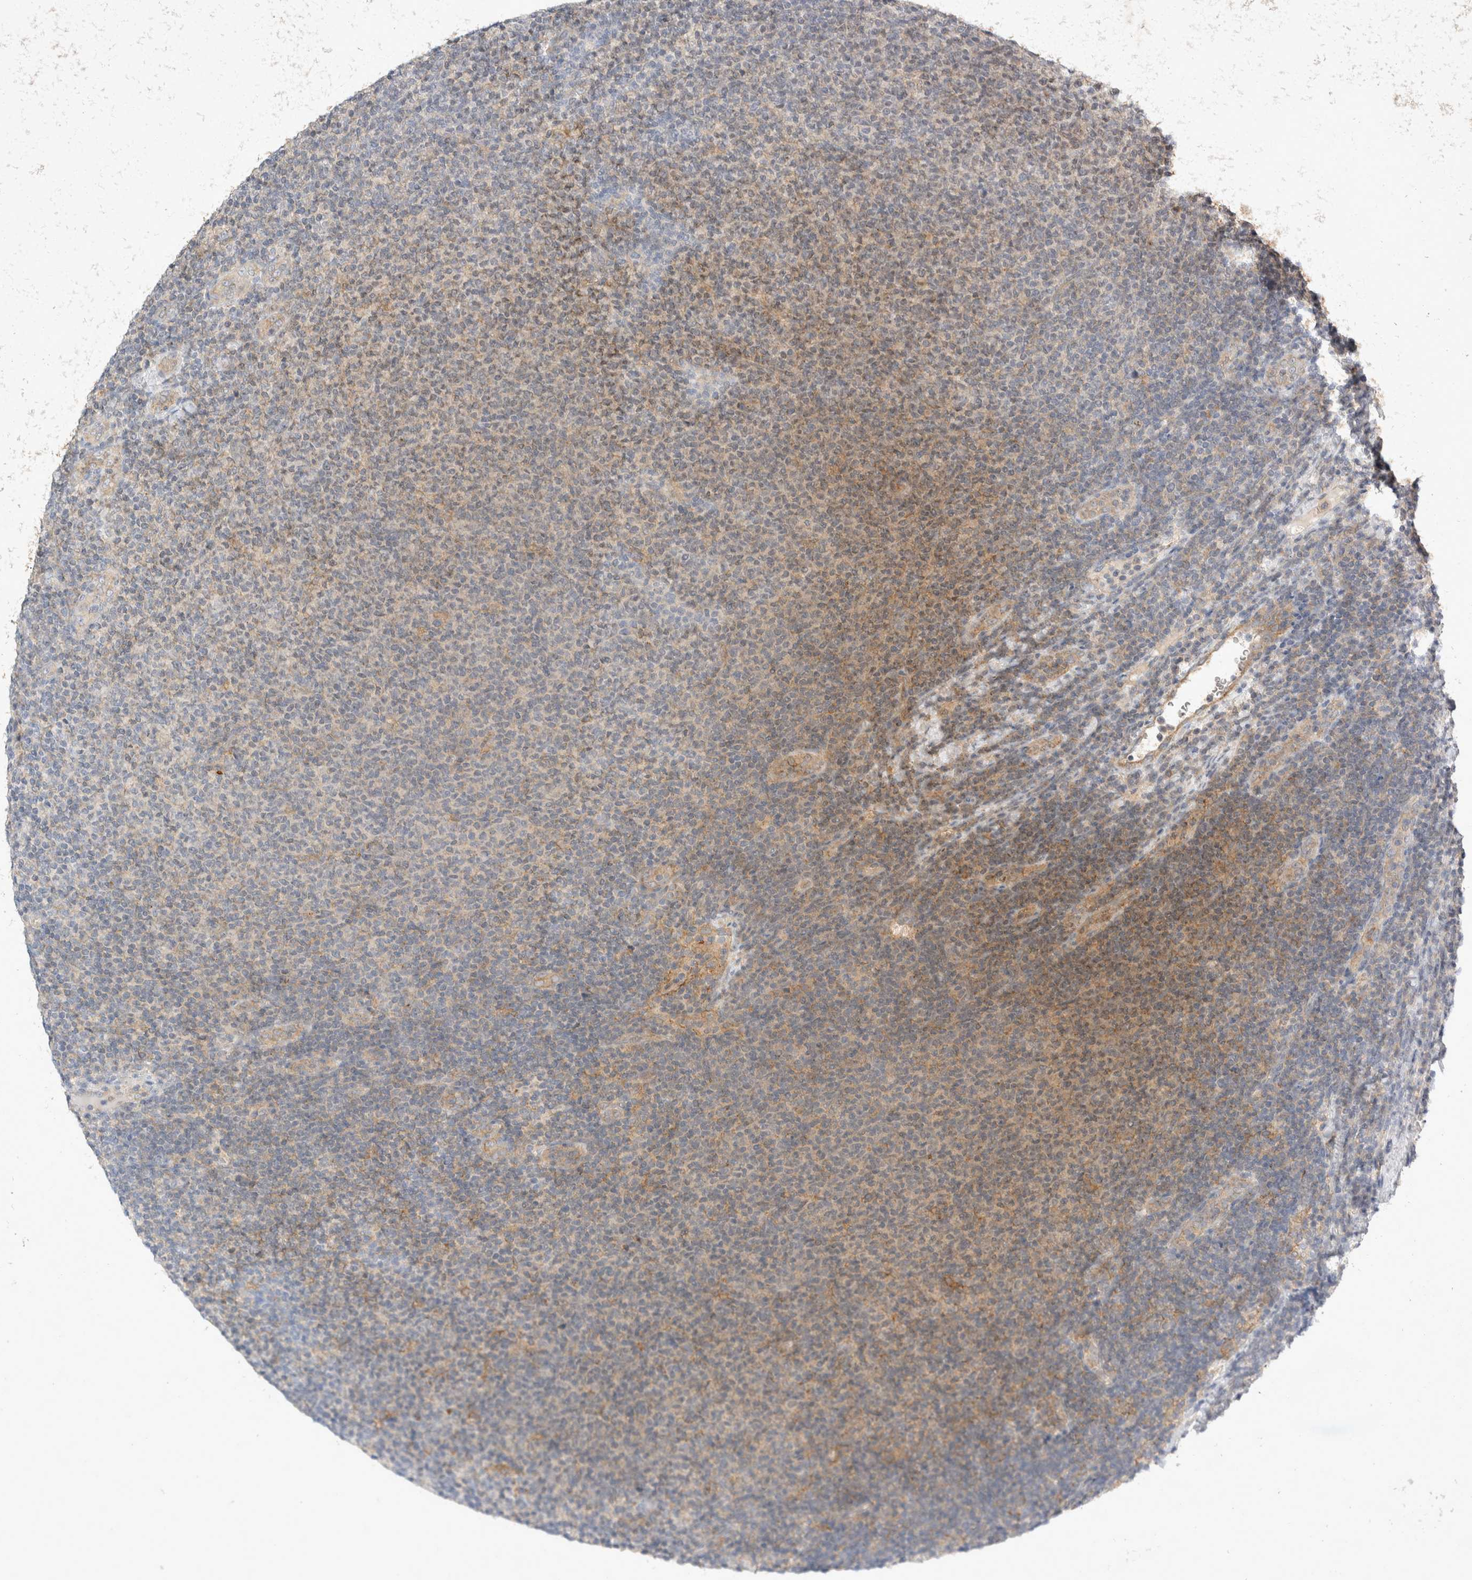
{"staining": {"intensity": "weak", "quantity": "25%-75%", "location": "cytoplasmic/membranous"}, "tissue": "lymphoma", "cell_type": "Tumor cells", "image_type": "cancer", "snomed": [{"axis": "morphology", "description": "Malignant lymphoma, non-Hodgkin's type, Low grade"}, {"axis": "topography", "description": "Lymph node"}], "caption": "A high-resolution micrograph shows immunohistochemistry (IHC) staining of lymphoma, which demonstrates weak cytoplasmic/membranous expression in about 25%-75% of tumor cells.", "gene": "TOM1L2", "patient": {"sex": "male", "age": 66}}